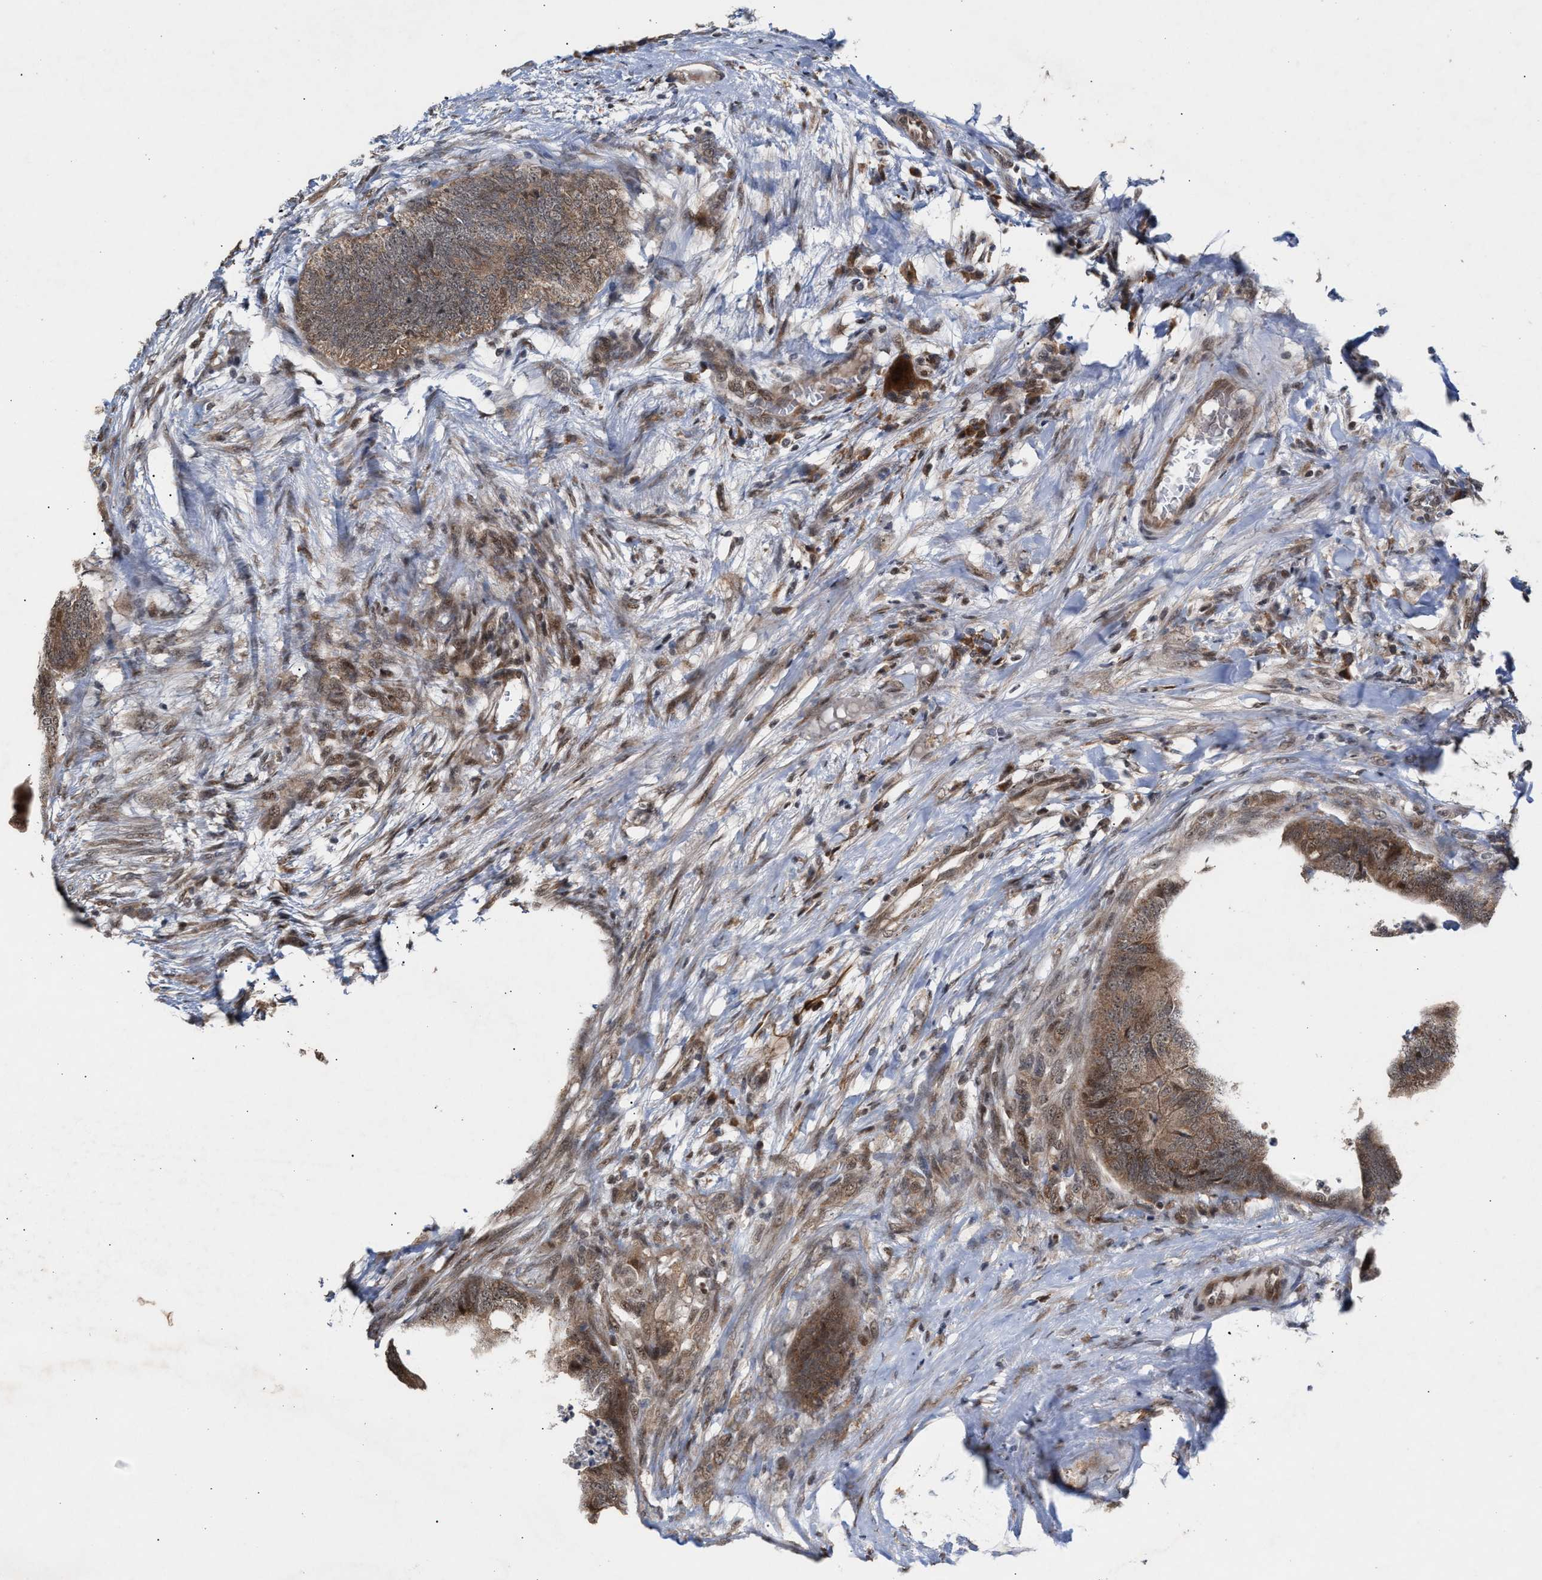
{"staining": {"intensity": "moderate", "quantity": ">75%", "location": "cytoplasmic/membranous"}, "tissue": "colorectal cancer", "cell_type": "Tumor cells", "image_type": "cancer", "snomed": [{"axis": "morphology", "description": "Adenocarcinoma, NOS"}, {"axis": "topography", "description": "Colon"}], "caption": "A brown stain highlights moderate cytoplasmic/membranous expression of a protein in human colorectal cancer (adenocarcinoma) tumor cells.", "gene": "MKNK2", "patient": {"sex": "female", "age": 67}}